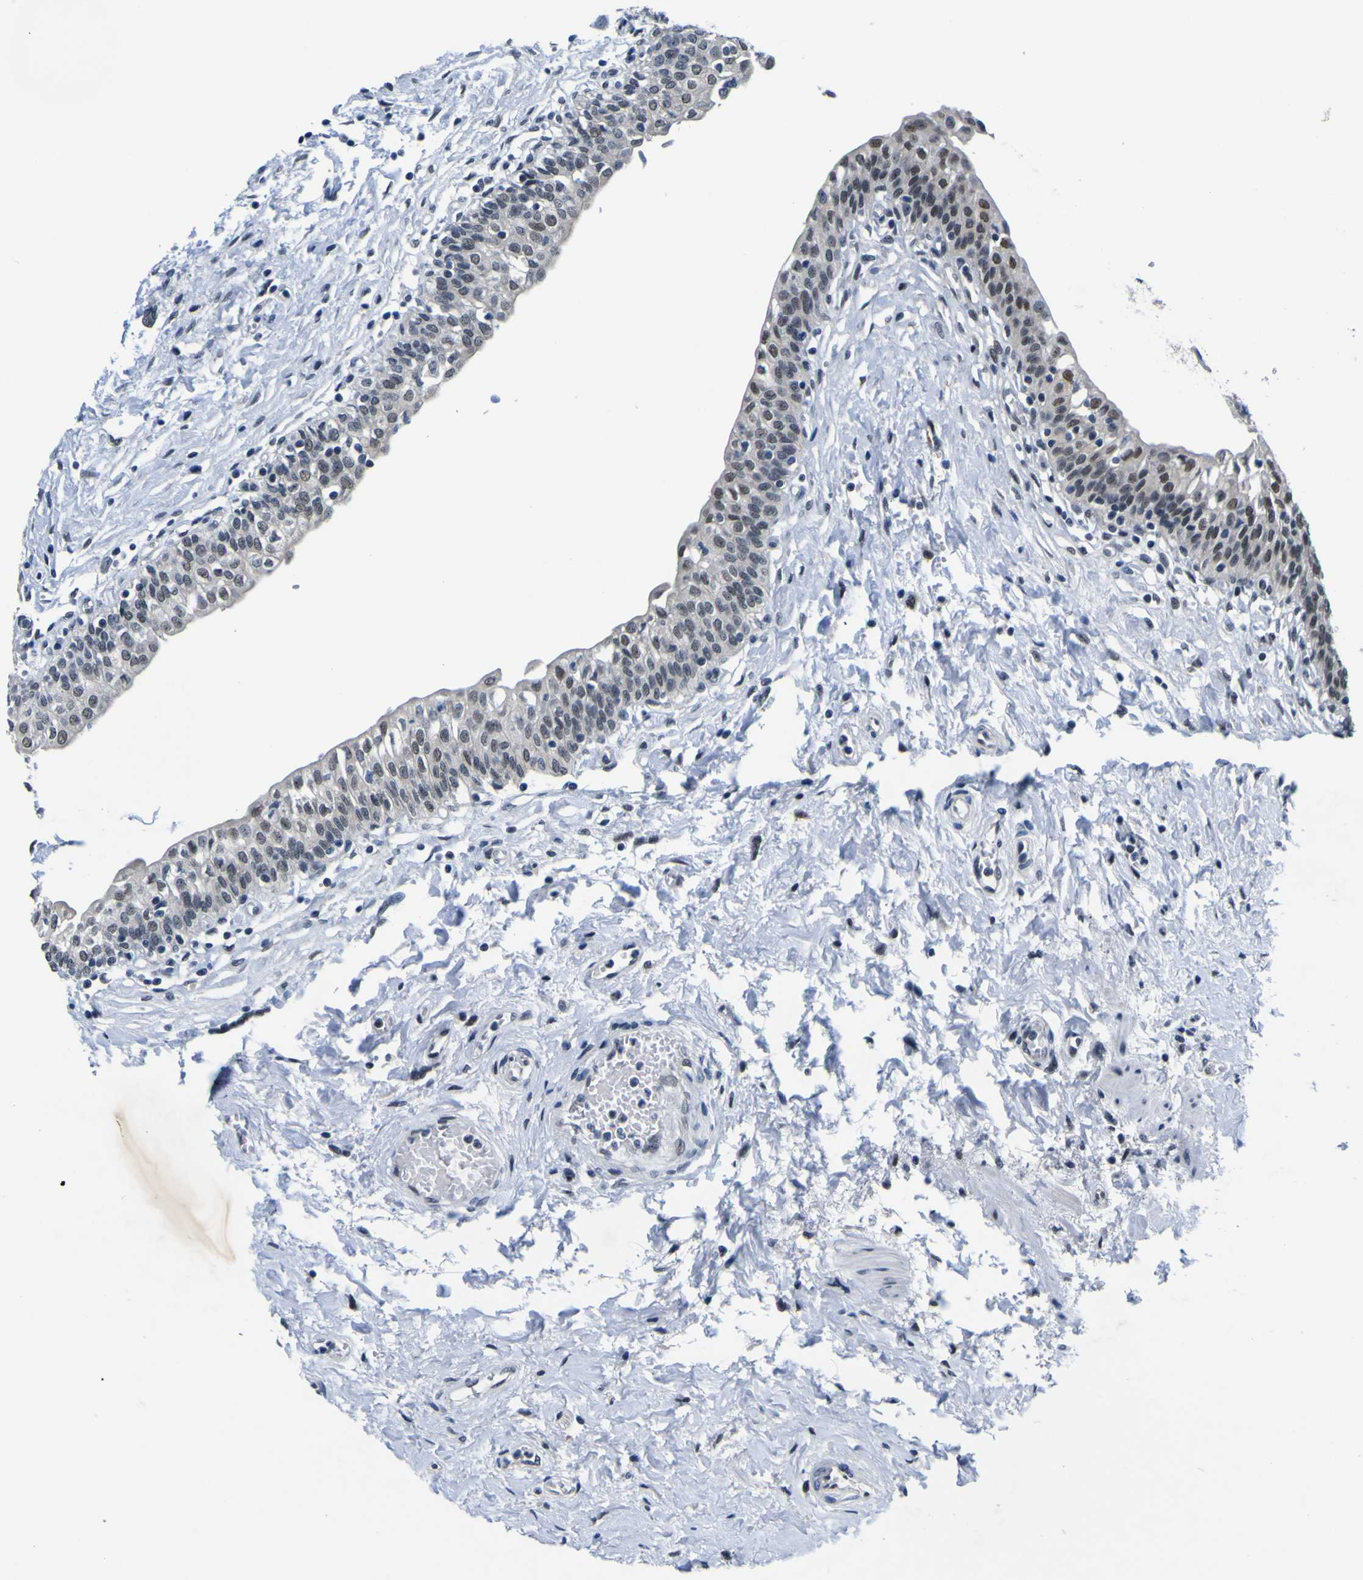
{"staining": {"intensity": "moderate", "quantity": "<25%", "location": "nuclear"}, "tissue": "urinary bladder", "cell_type": "Urothelial cells", "image_type": "normal", "snomed": [{"axis": "morphology", "description": "Normal tissue, NOS"}, {"axis": "topography", "description": "Urinary bladder"}], "caption": "A photomicrograph of human urinary bladder stained for a protein displays moderate nuclear brown staining in urothelial cells.", "gene": "CUL4B", "patient": {"sex": "male", "age": 55}}